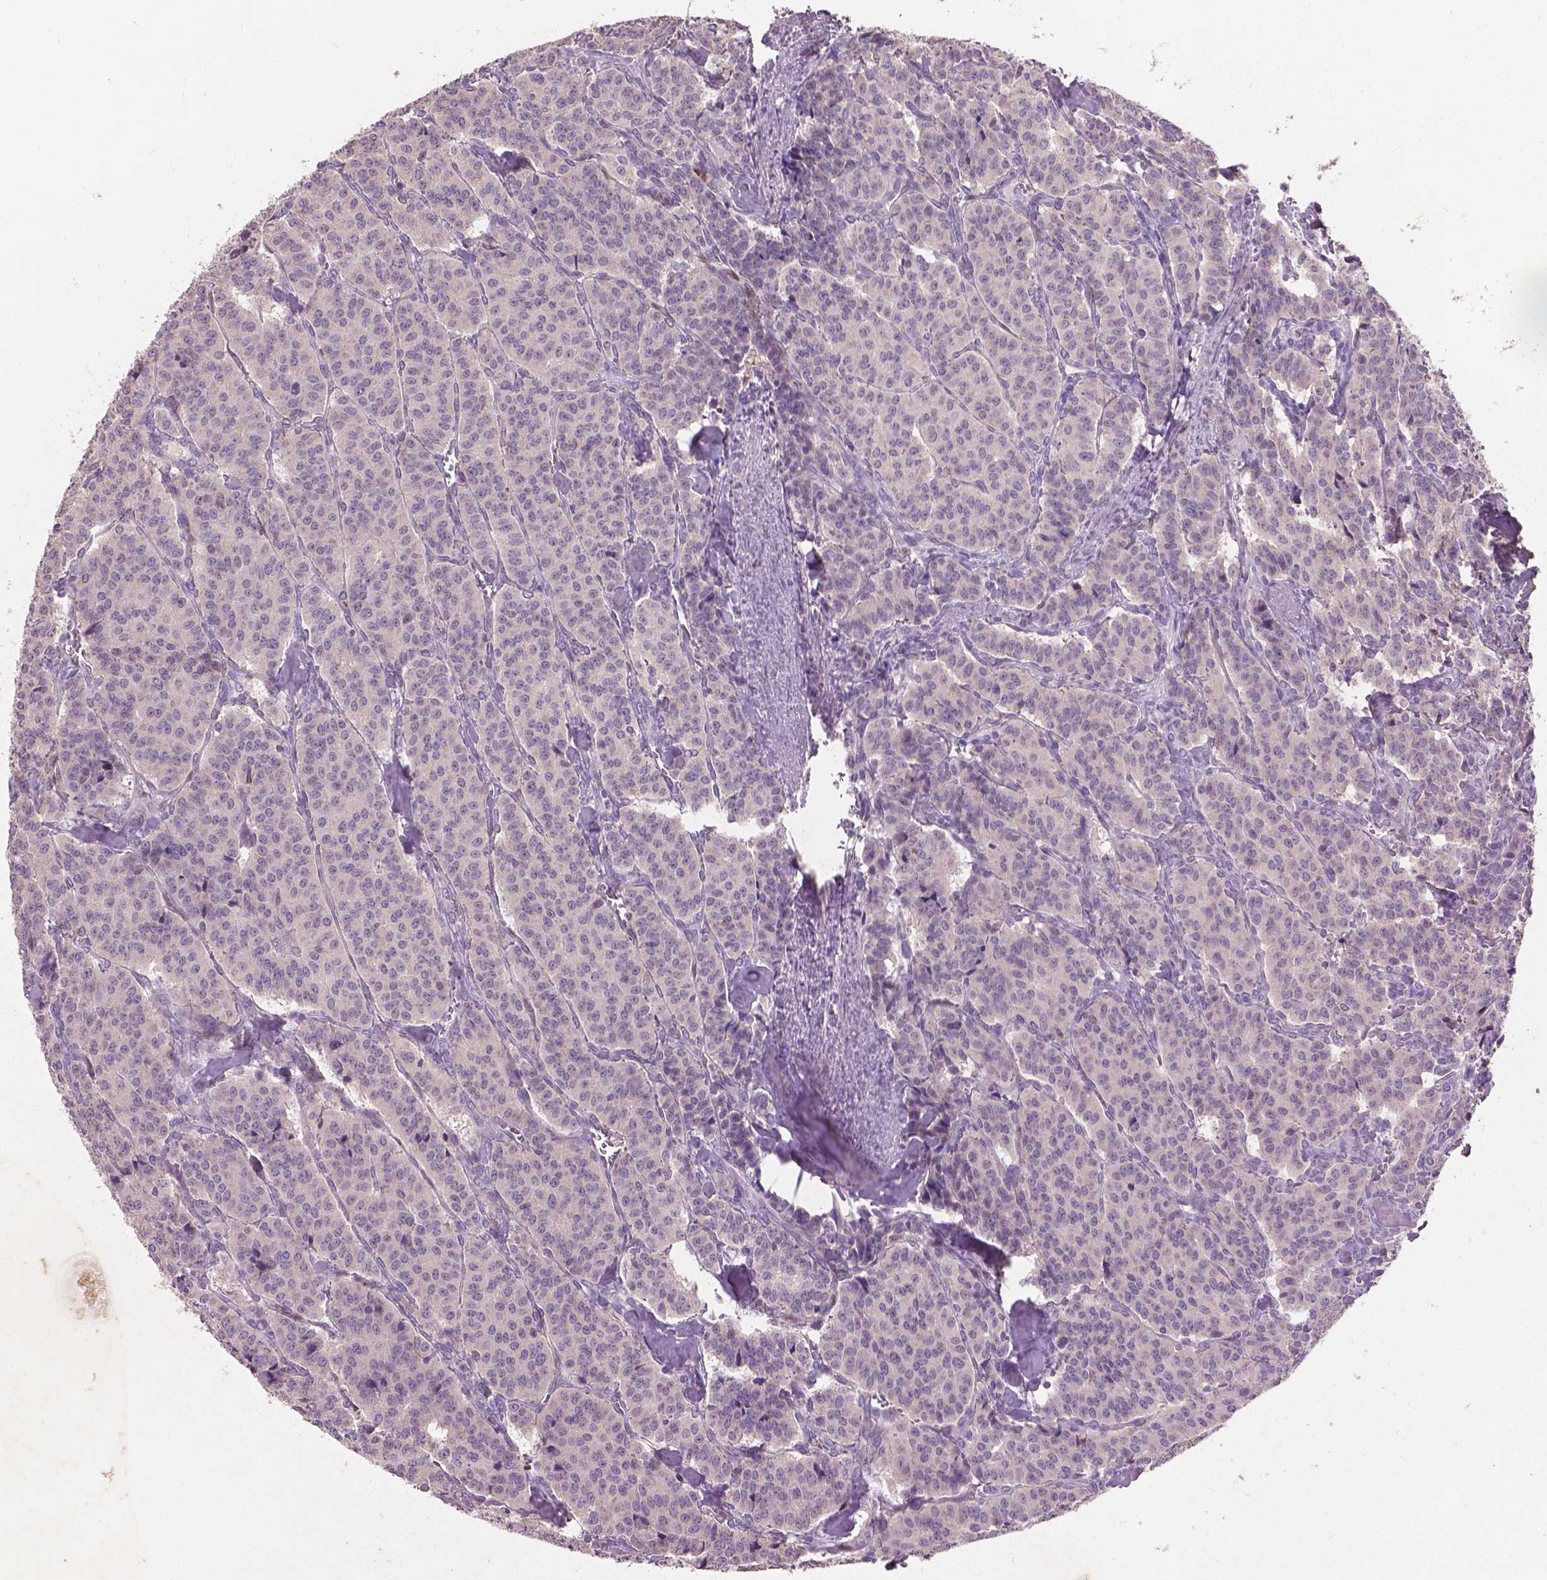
{"staining": {"intensity": "negative", "quantity": "none", "location": "none"}, "tissue": "carcinoid", "cell_type": "Tumor cells", "image_type": "cancer", "snomed": [{"axis": "morphology", "description": "Normal tissue, NOS"}, {"axis": "morphology", "description": "Carcinoid, malignant, NOS"}, {"axis": "topography", "description": "Lung"}], "caption": "This is an IHC histopathology image of carcinoid. There is no positivity in tumor cells.", "gene": "SOX17", "patient": {"sex": "female", "age": 46}}